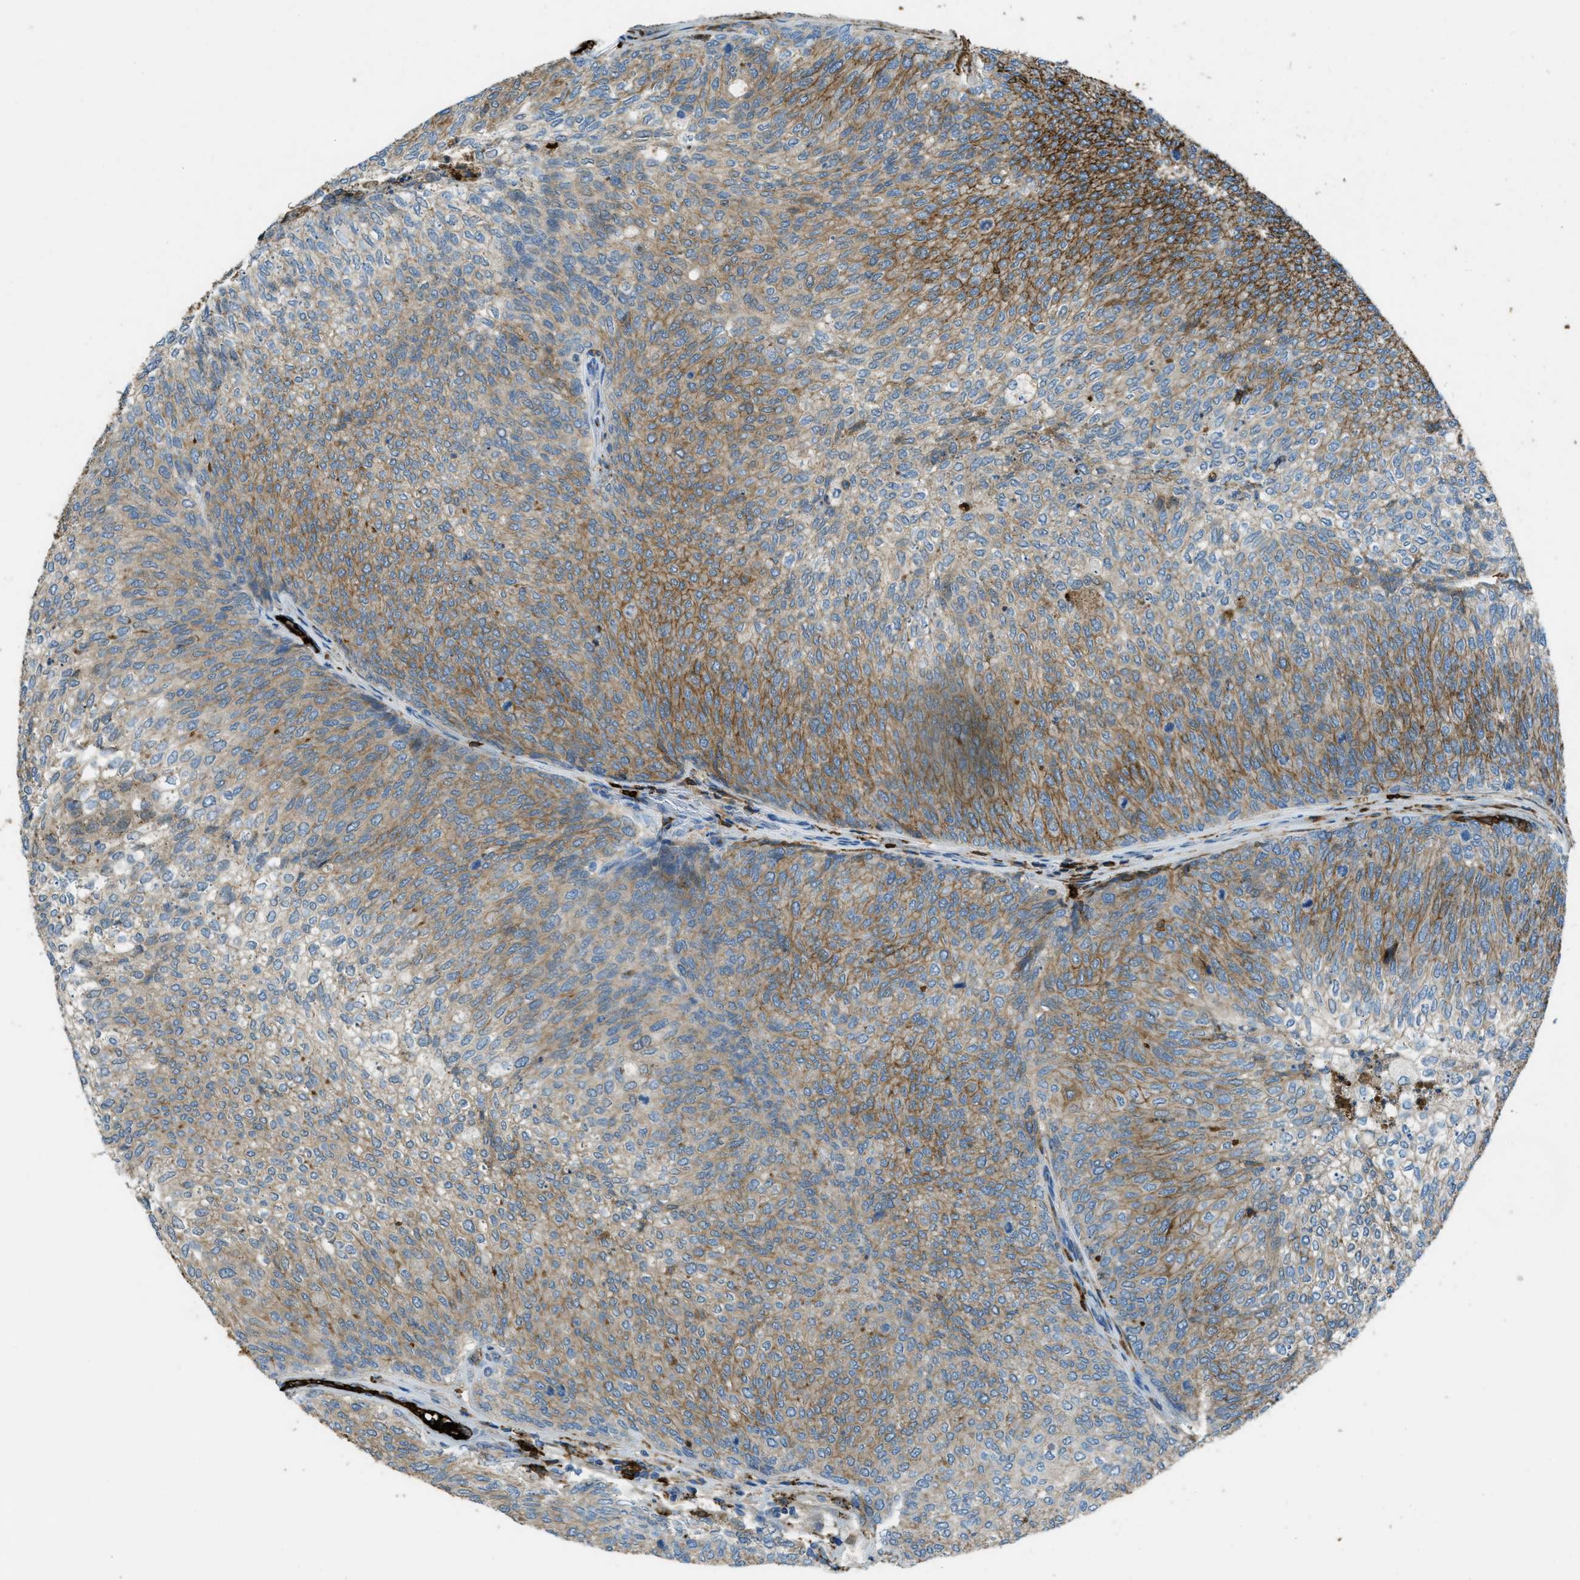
{"staining": {"intensity": "strong", "quantity": "25%-75%", "location": "cytoplasmic/membranous"}, "tissue": "urothelial cancer", "cell_type": "Tumor cells", "image_type": "cancer", "snomed": [{"axis": "morphology", "description": "Urothelial carcinoma, Low grade"}, {"axis": "topography", "description": "Urinary bladder"}], "caption": "Human urothelial cancer stained with a brown dye shows strong cytoplasmic/membranous positive staining in about 25%-75% of tumor cells.", "gene": "TRIM59", "patient": {"sex": "female", "age": 79}}